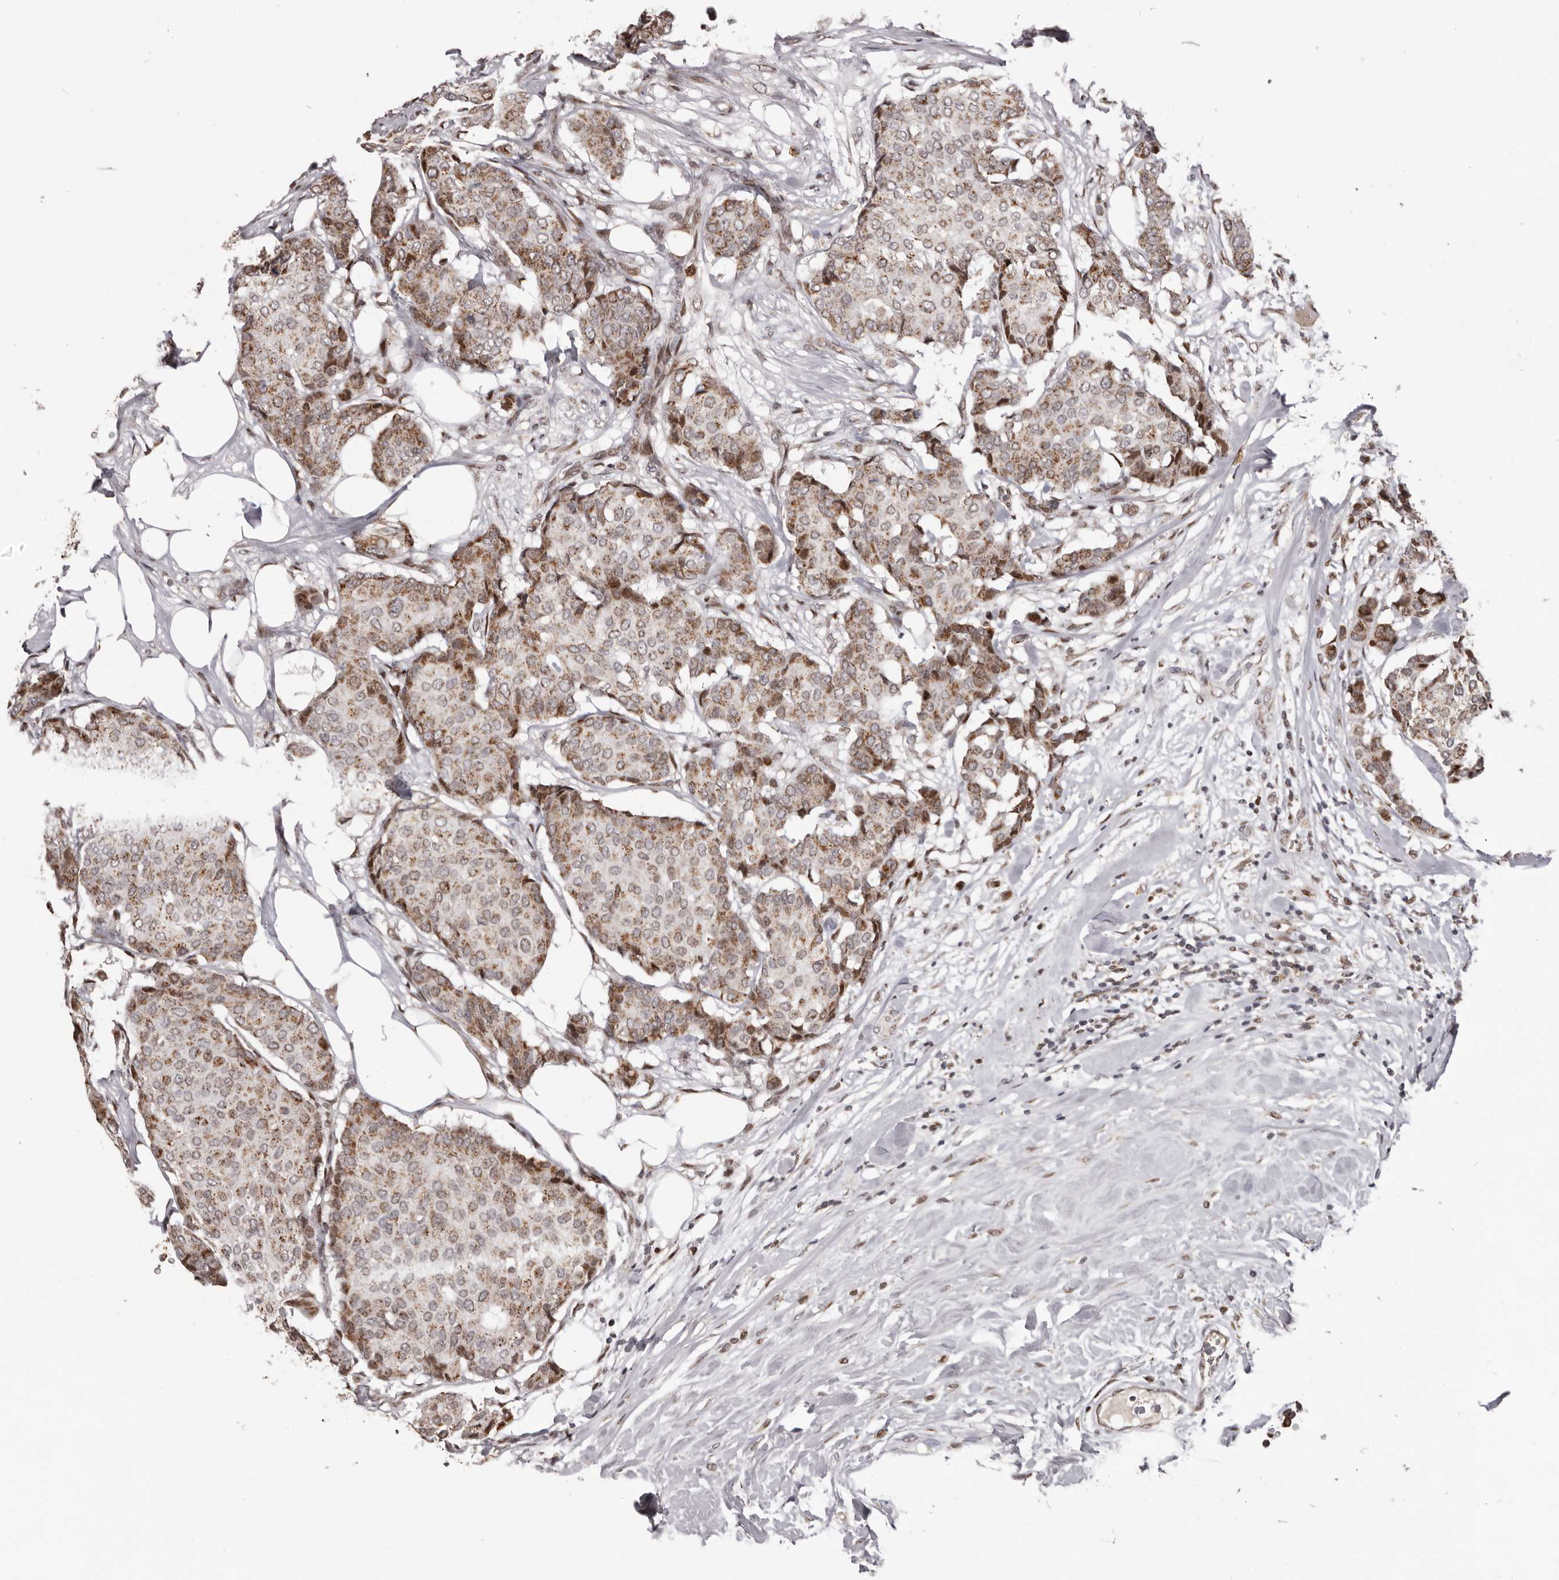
{"staining": {"intensity": "moderate", "quantity": ">75%", "location": "cytoplasmic/membranous"}, "tissue": "breast cancer", "cell_type": "Tumor cells", "image_type": "cancer", "snomed": [{"axis": "morphology", "description": "Duct carcinoma"}, {"axis": "topography", "description": "Breast"}], "caption": "Immunohistochemistry image of neoplastic tissue: human breast cancer stained using immunohistochemistry (IHC) shows medium levels of moderate protein expression localized specifically in the cytoplasmic/membranous of tumor cells, appearing as a cytoplasmic/membranous brown color.", "gene": "C17orf99", "patient": {"sex": "female", "age": 75}}